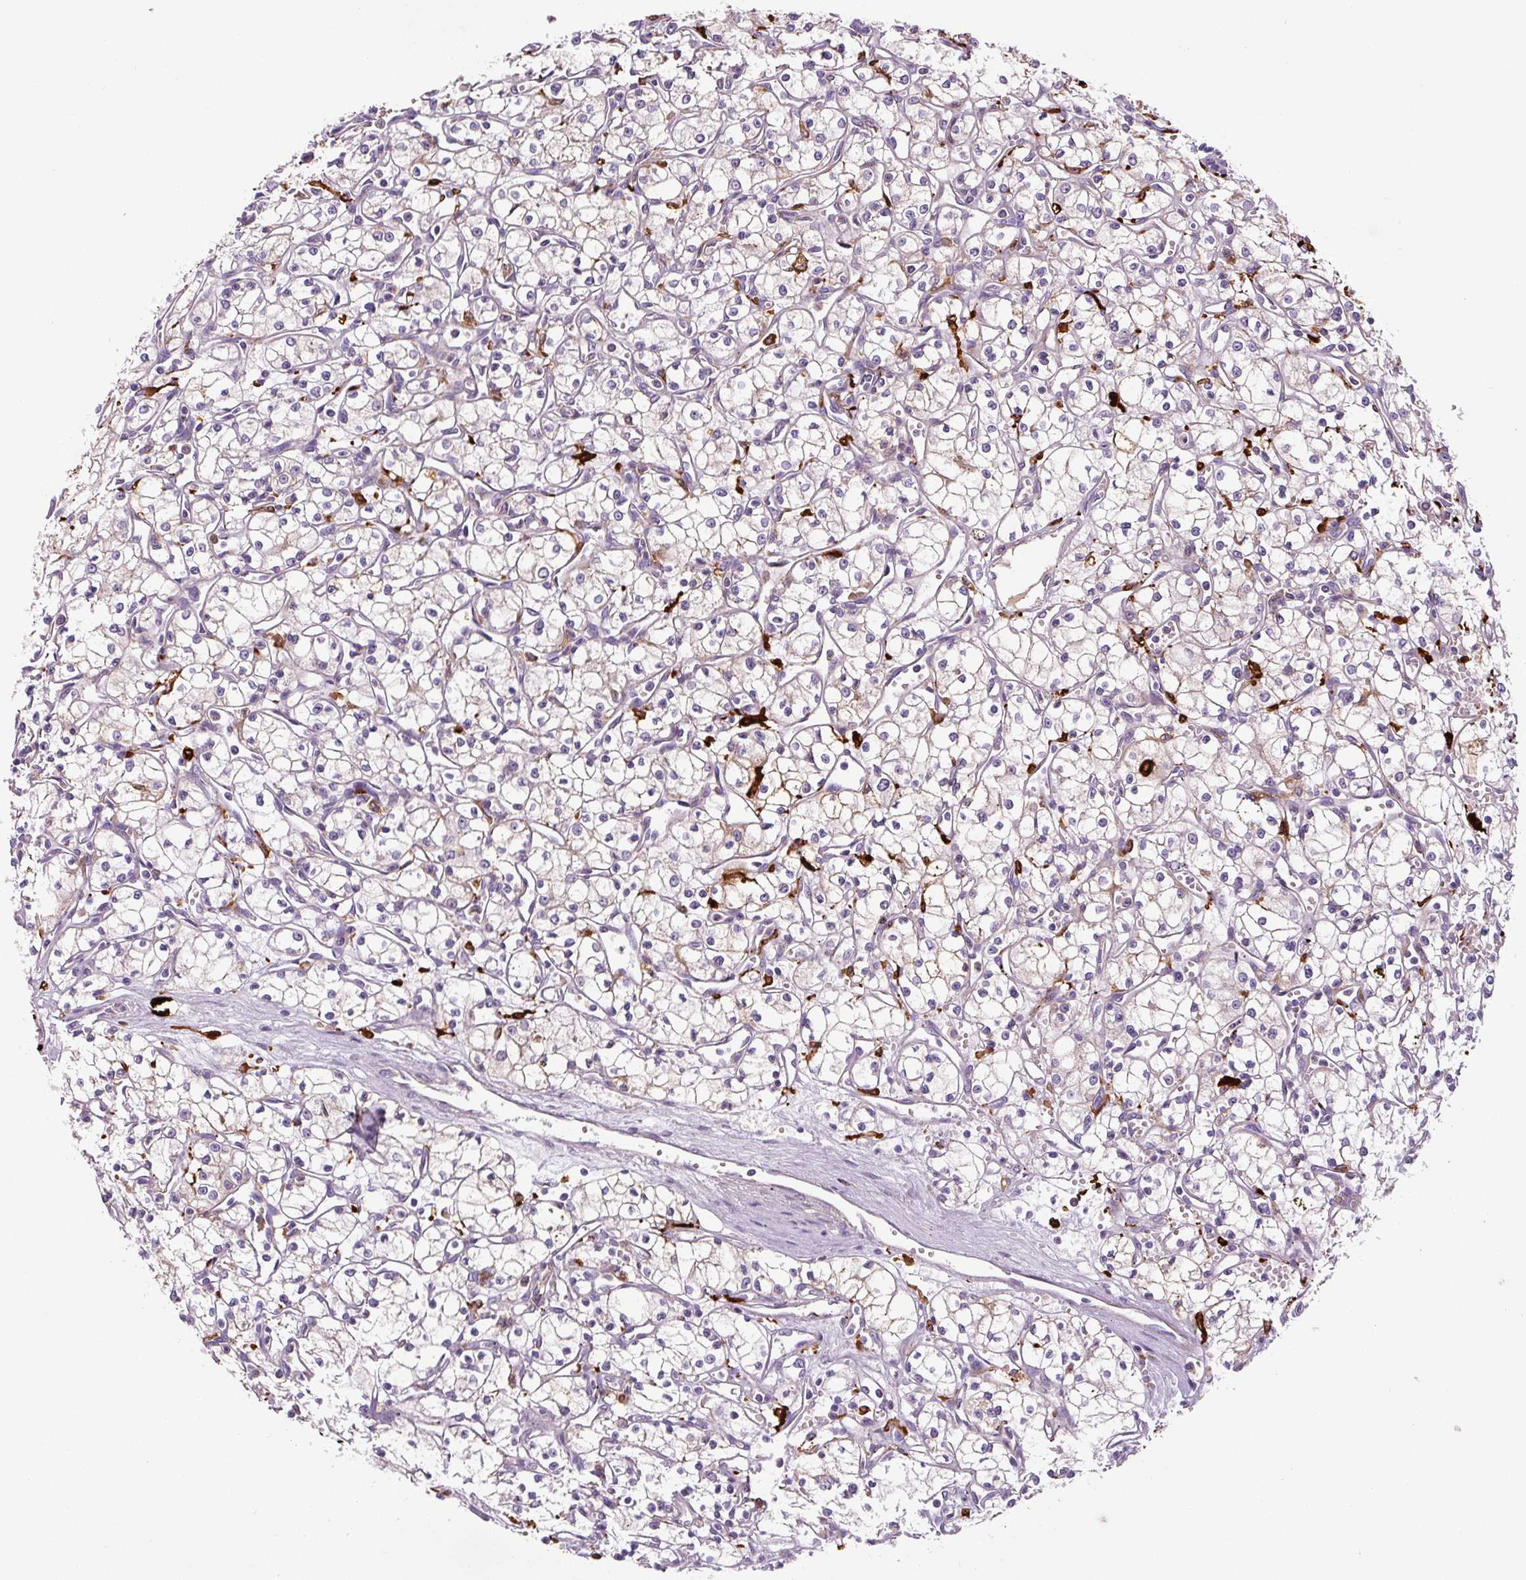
{"staining": {"intensity": "weak", "quantity": "<25%", "location": "cytoplasmic/membranous"}, "tissue": "renal cancer", "cell_type": "Tumor cells", "image_type": "cancer", "snomed": [{"axis": "morphology", "description": "Adenocarcinoma, NOS"}, {"axis": "topography", "description": "Kidney"}], "caption": "The histopathology image demonstrates no staining of tumor cells in renal adenocarcinoma.", "gene": "FUT10", "patient": {"sex": "male", "age": 59}}